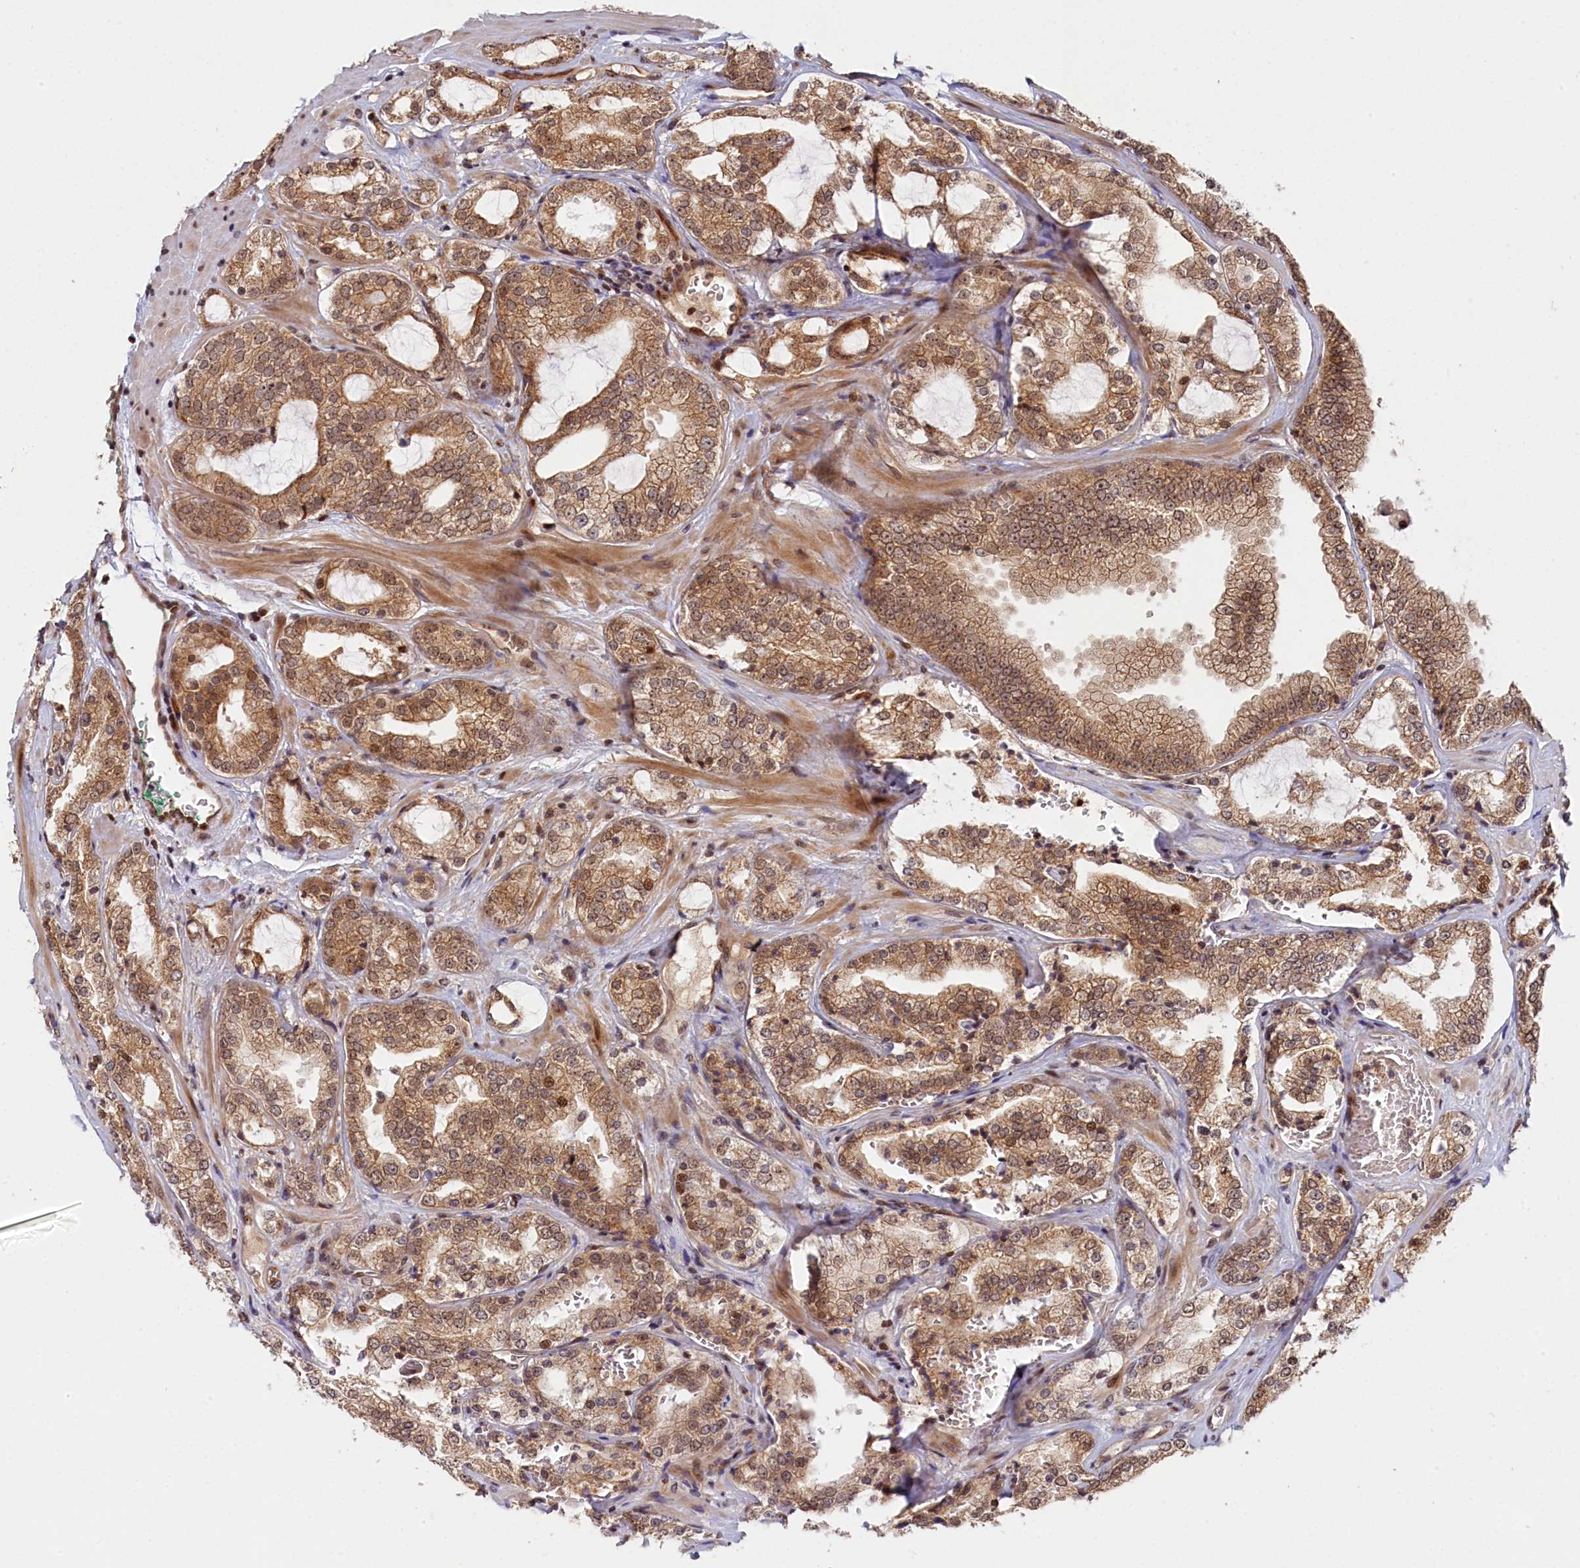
{"staining": {"intensity": "moderate", "quantity": ">75%", "location": "cytoplasmic/membranous,nuclear"}, "tissue": "prostate cancer", "cell_type": "Tumor cells", "image_type": "cancer", "snomed": [{"axis": "morphology", "description": "Adenocarcinoma, High grade"}, {"axis": "topography", "description": "Prostate"}], "caption": "Protein expression analysis of prostate cancer (high-grade adenocarcinoma) exhibits moderate cytoplasmic/membranous and nuclear staining in about >75% of tumor cells. Nuclei are stained in blue.", "gene": "ANKRD24", "patient": {"sex": "male", "age": 64}}